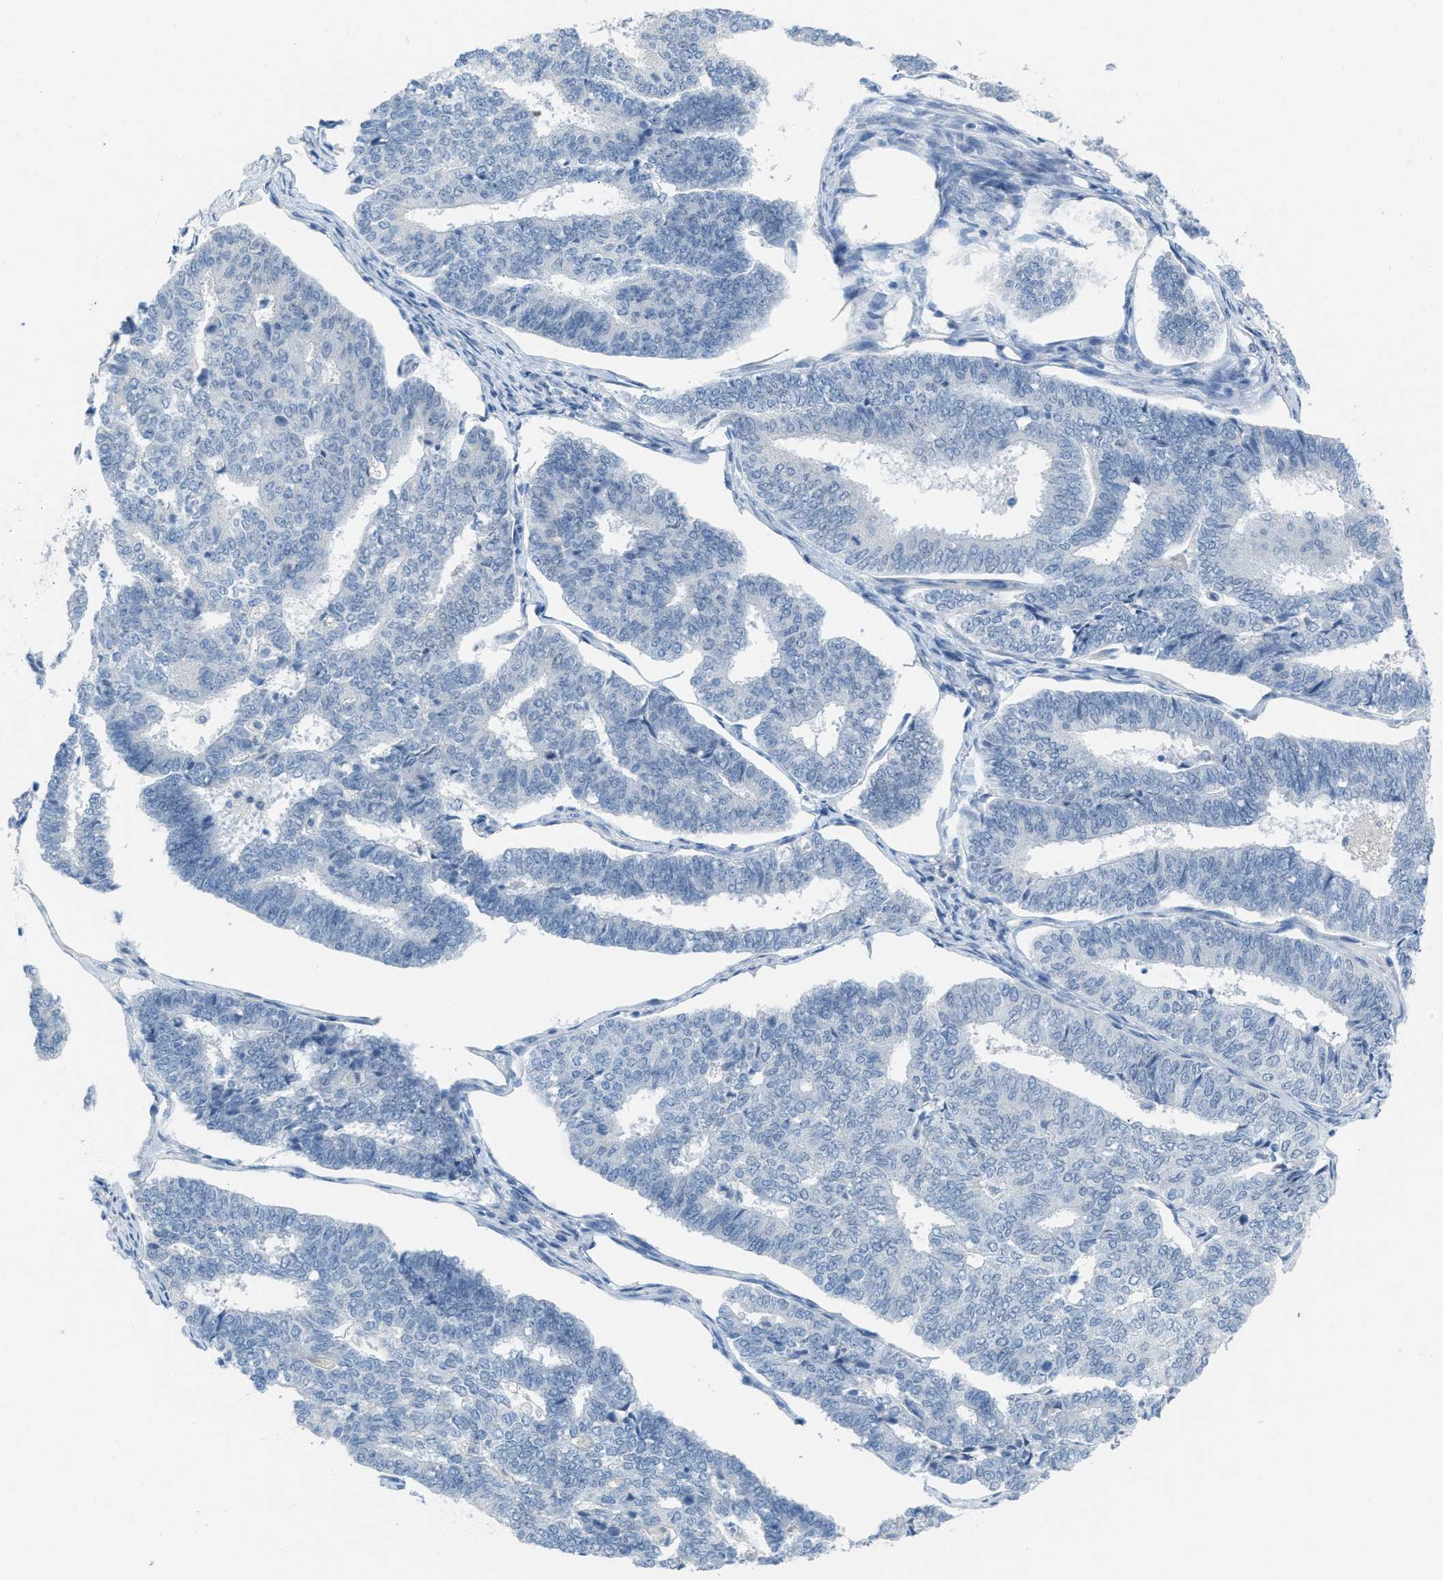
{"staining": {"intensity": "negative", "quantity": "none", "location": "none"}, "tissue": "endometrial cancer", "cell_type": "Tumor cells", "image_type": "cancer", "snomed": [{"axis": "morphology", "description": "Adenocarcinoma, NOS"}, {"axis": "topography", "description": "Endometrium"}], "caption": "There is no significant positivity in tumor cells of endometrial adenocarcinoma. The staining is performed using DAB brown chromogen with nuclei counter-stained in using hematoxylin.", "gene": "HSF2", "patient": {"sex": "female", "age": 70}}